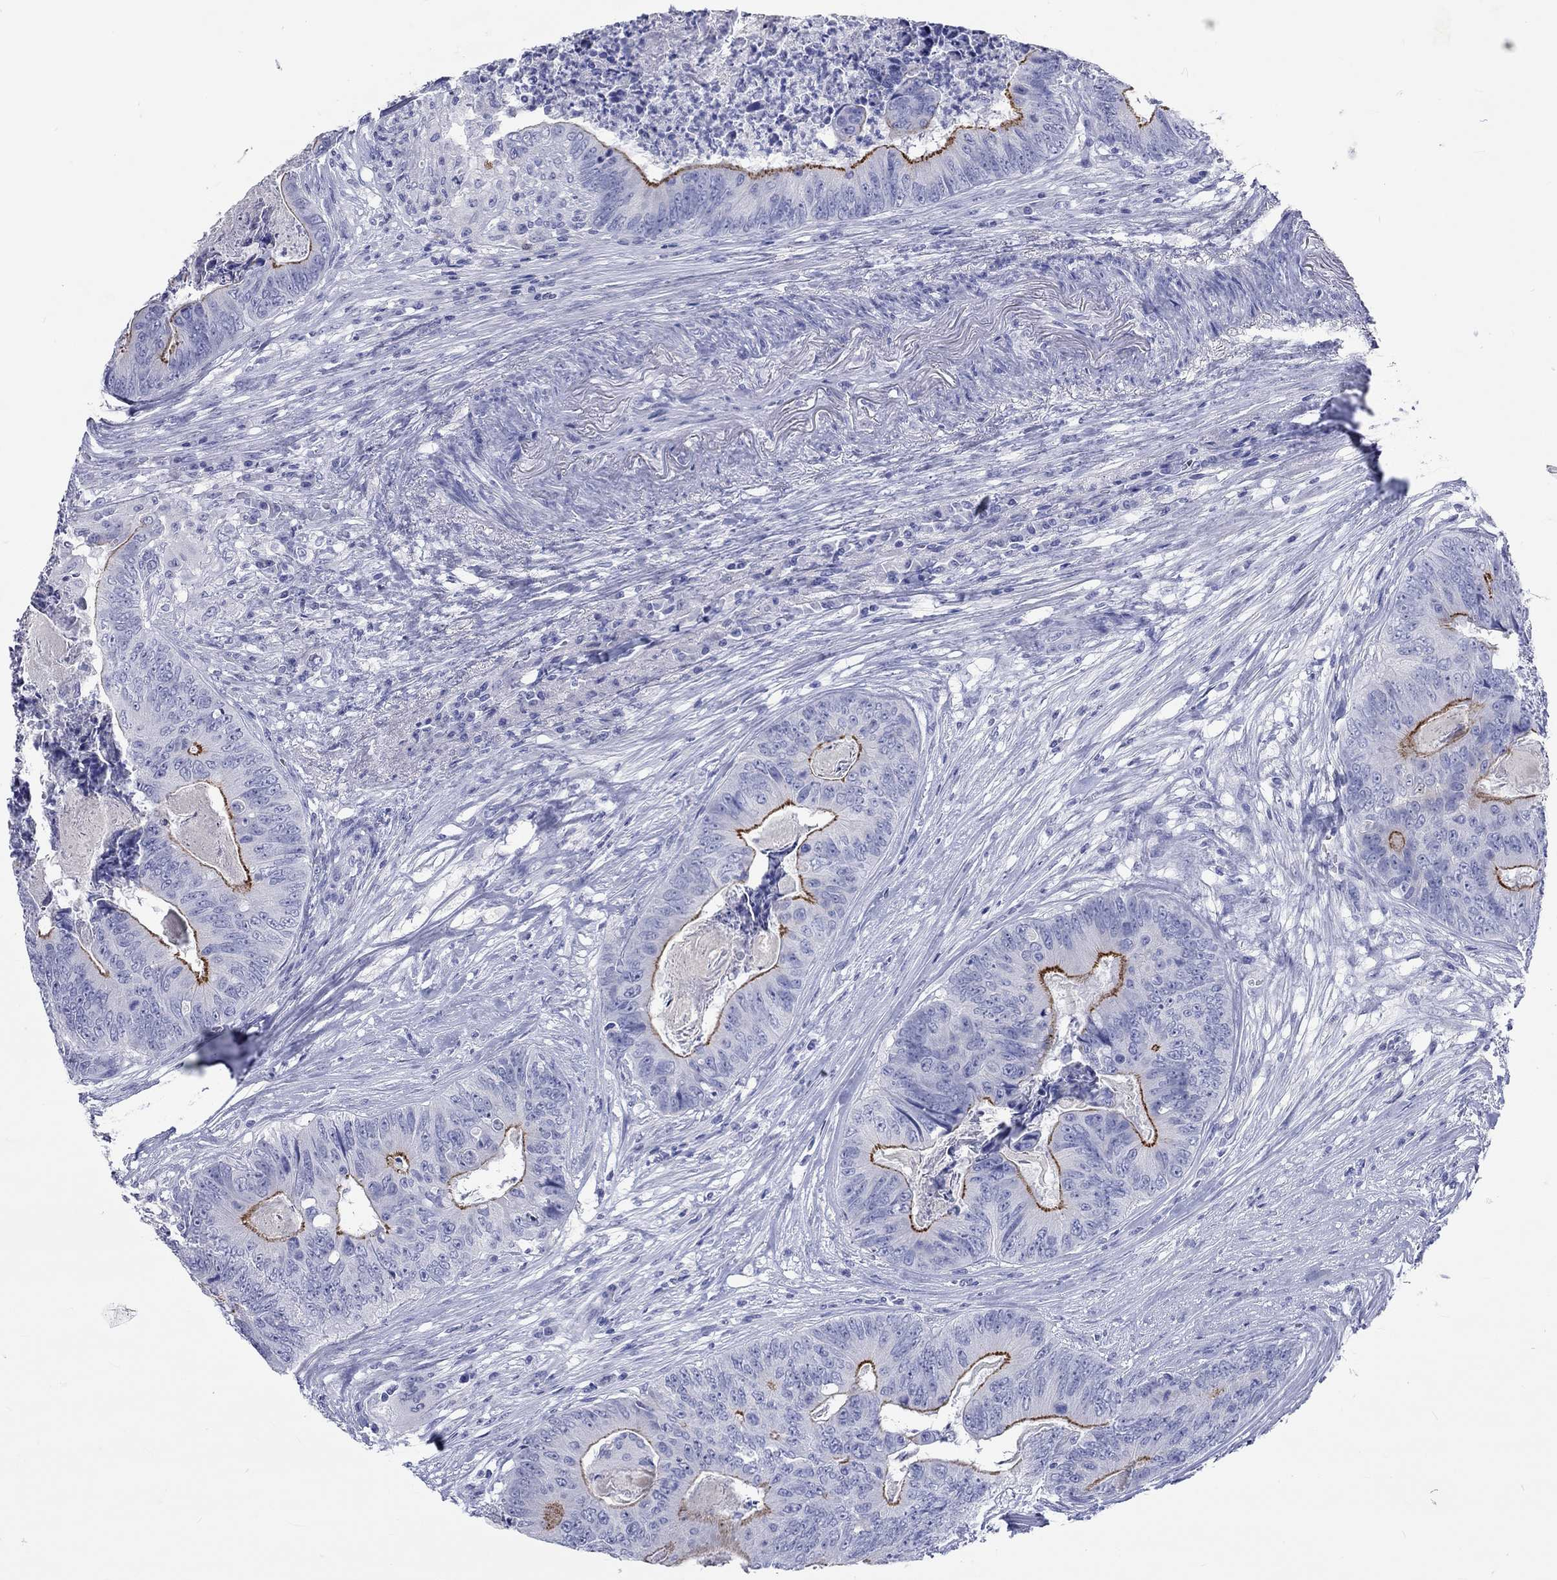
{"staining": {"intensity": "strong", "quantity": "<25%", "location": "cytoplasmic/membranous"}, "tissue": "colorectal cancer", "cell_type": "Tumor cells", "image_type": "cancer", "snomed": [{"axis": "morphology", "description": "Adenocarcinoma, NOS"}, {"axis": "topography", "description": "Colon"}], "caption": "Human colorectal cancer (adenocarcinoma) stained for a protein (brown) displays strong cytoplasmic/membranous positive staining in about <25% of tumor cells.", "gene": "SPATA9", "patient": {"sex": "male", "age": 84}}